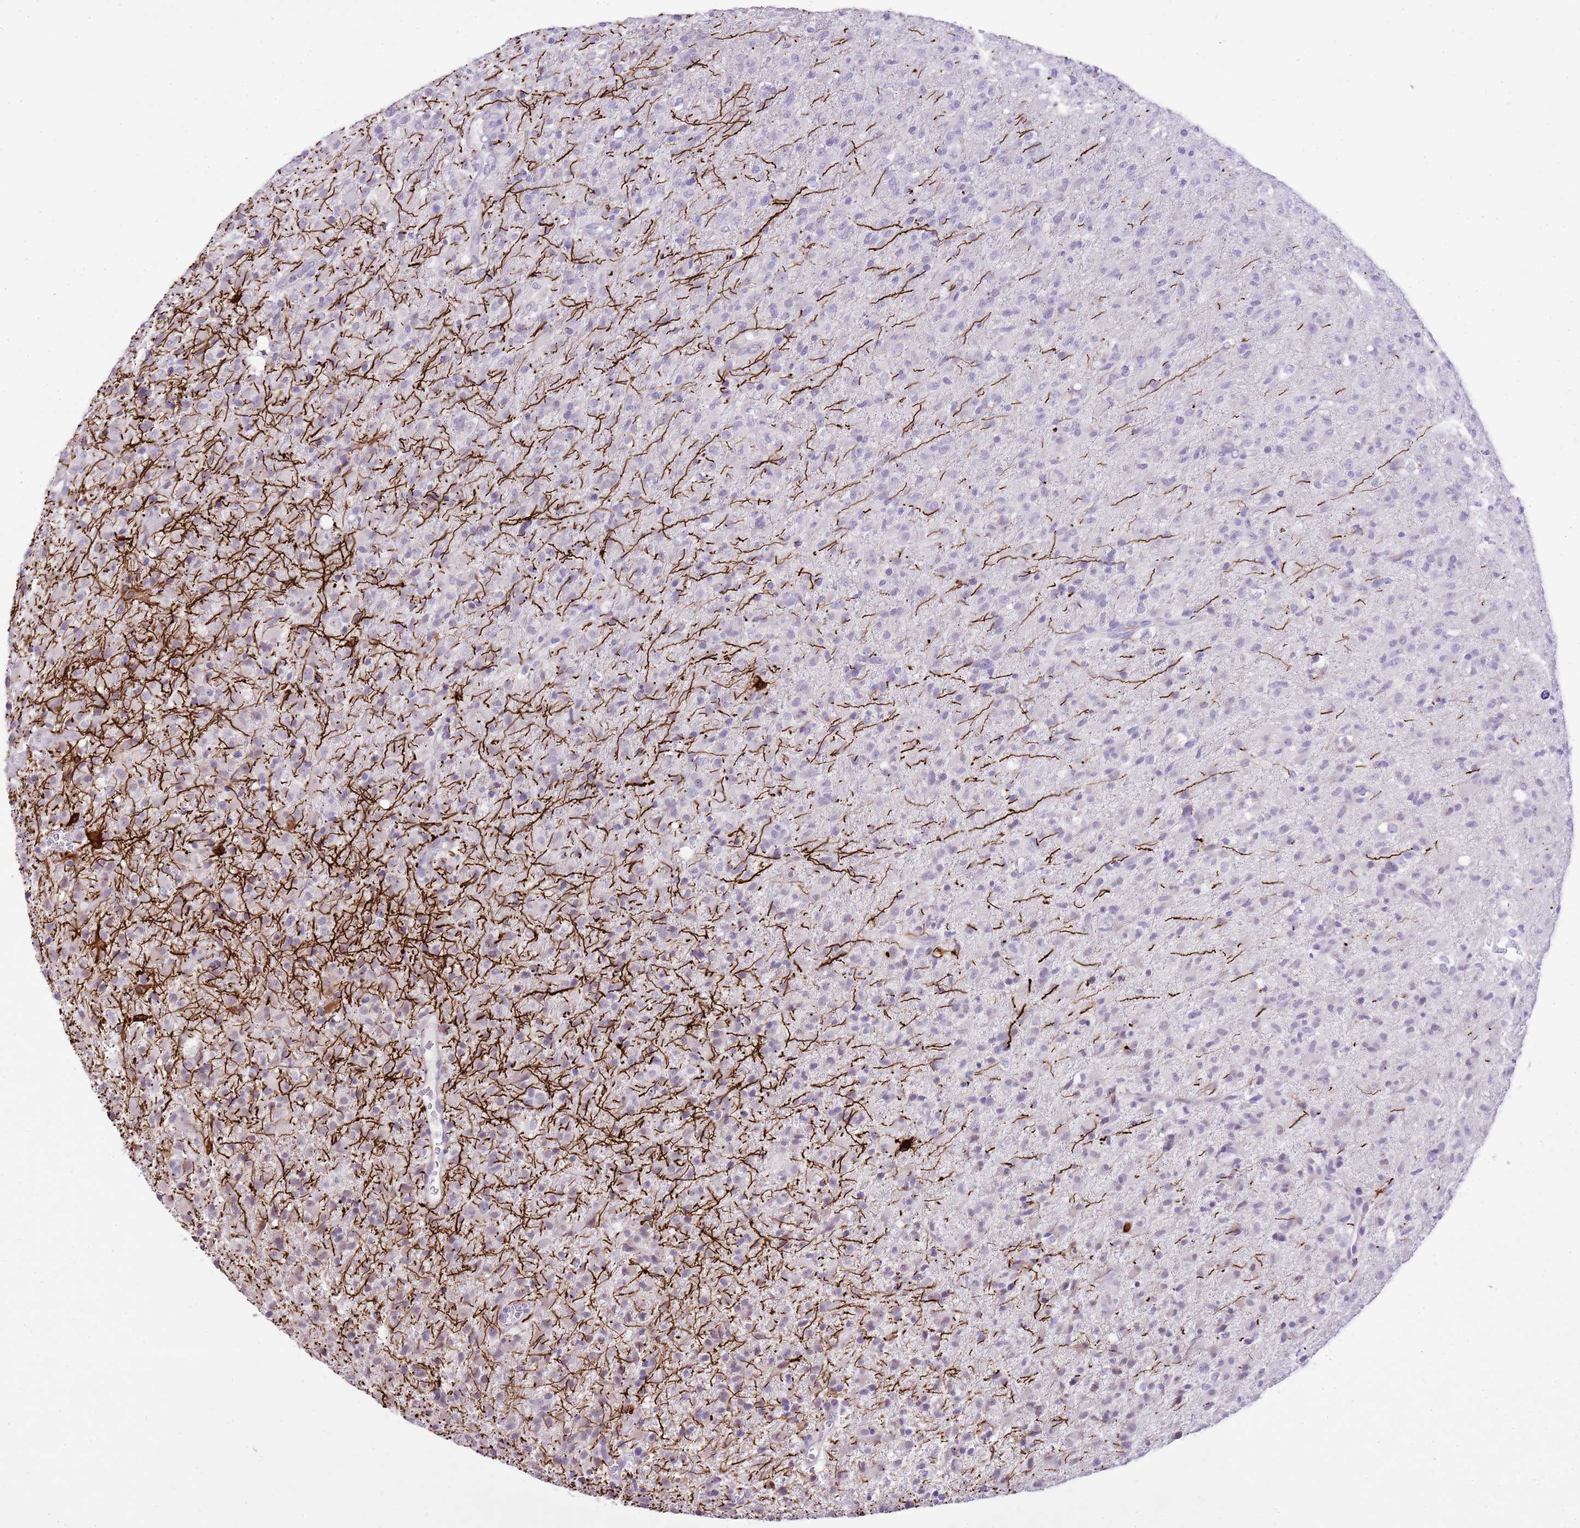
{"staining": {"intensity": "negative", "quantity": "none", "location": "none"}, "tissue": "glioma", "cell_type": "Tumor cells", "image_type": "cancer", "snomed": [{"axis": "morphology", "description": "Glioma, malignant, Low grade"}, {"axis": "topography", "description": "Brain"}], "caption": "The histopathology image displays no staining of tumor cells in glioma.", "gene": "XPO7", "patient": {"sex": "male", "age": 65}}